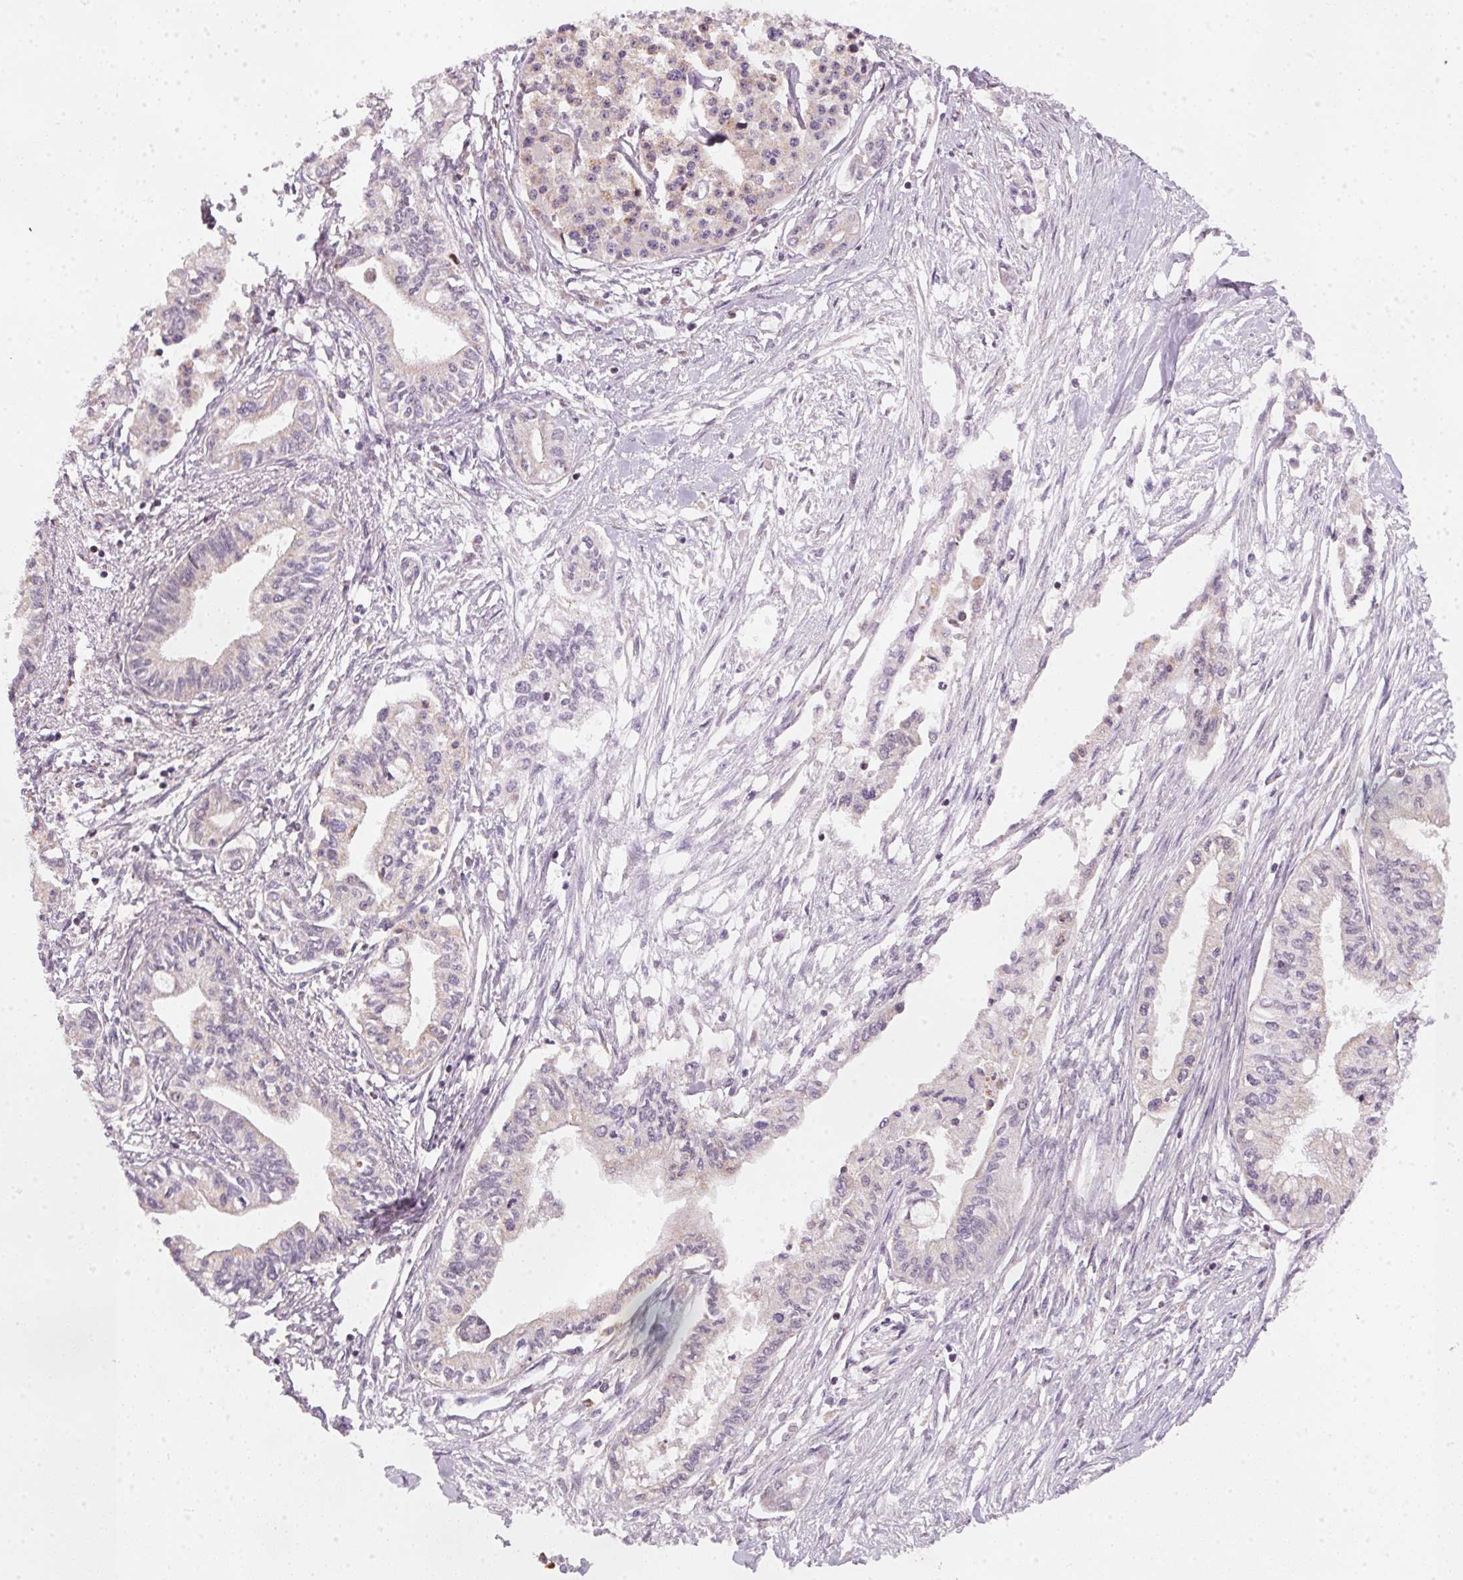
{"staining": {"intensity": "negative", "quantity": "none", "location": "none"}, "tissue": "pancreatic cancer", "cell_type": "Tumor cells", "image_type": "cancer", "snomed": [{"axis": "morphology", "description": "Adenocarcinoma, NOS"}, {"axis": "topography", "description": "Pancreas"}], "caption": "This is a photomicrograph of IHC staining of pancreatic cancer, which shows no positivity in tumor cells.", "gene": "COQ7", "patient": {"sex": "male", "age": 60}}